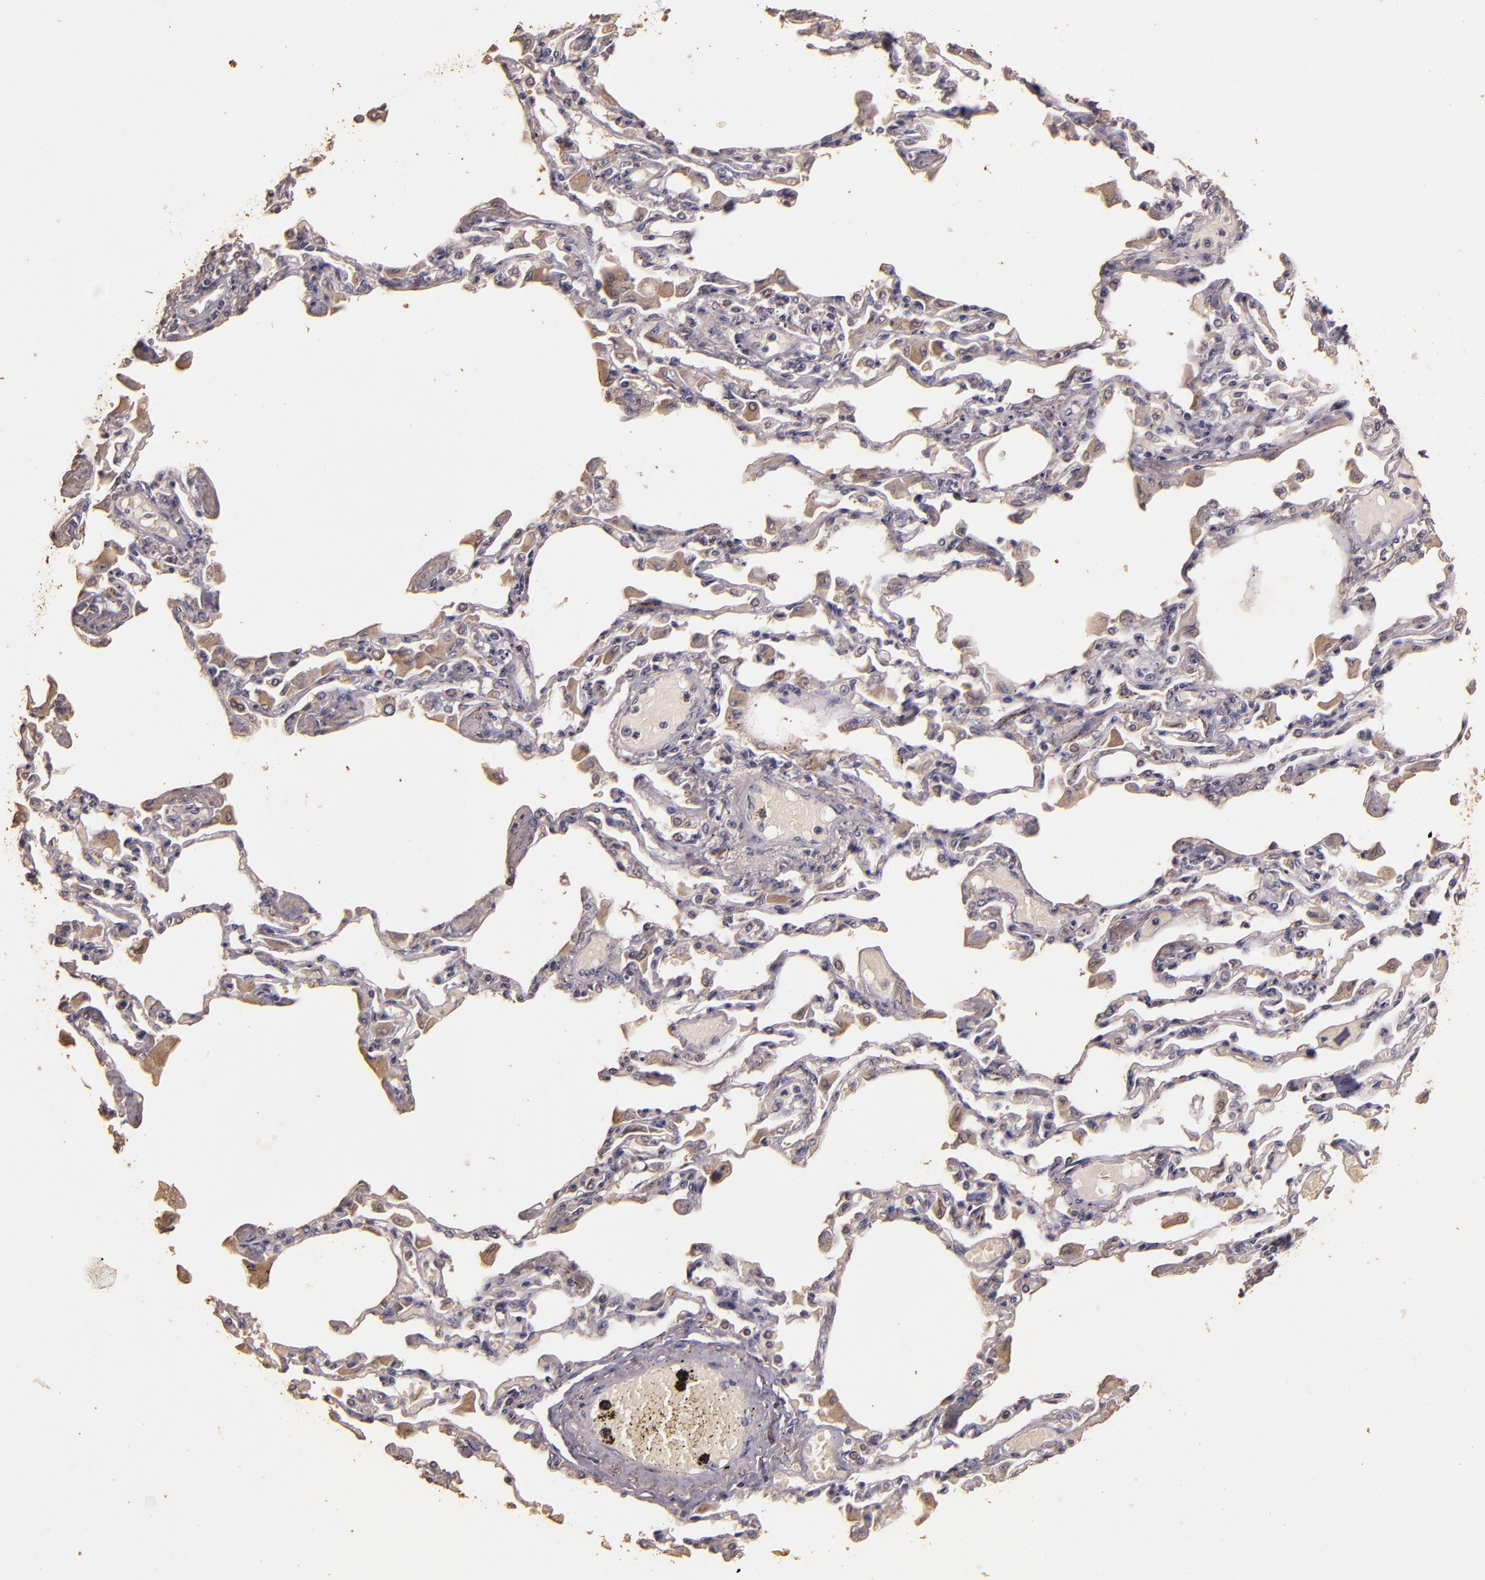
{"staining": {"intensity": "moderate", "quantity": ">75%", "location": "cytoplasmic/membranous"}, "tissue": "adipose tissue", "cell_type": "Adipocytes", "image_type": "normal", "snomed": [{"axis": "morphology", "description": "Normal tissue, NOS"}, {"axis": "topography", "description": "Bronchus"}, {"axis": "topography", "description": "Lung"}], "caption": "Immunohistochemical staining of benign human adipose tissue displays moderate cytoplasmic/membranous protein staining in about >75% of adipocytes. Ihc stains the protein of interest in brown and the nuclei are stained blue.", "gene": "BCL2L13", "patient": {"sex": "female", "age": 49}}